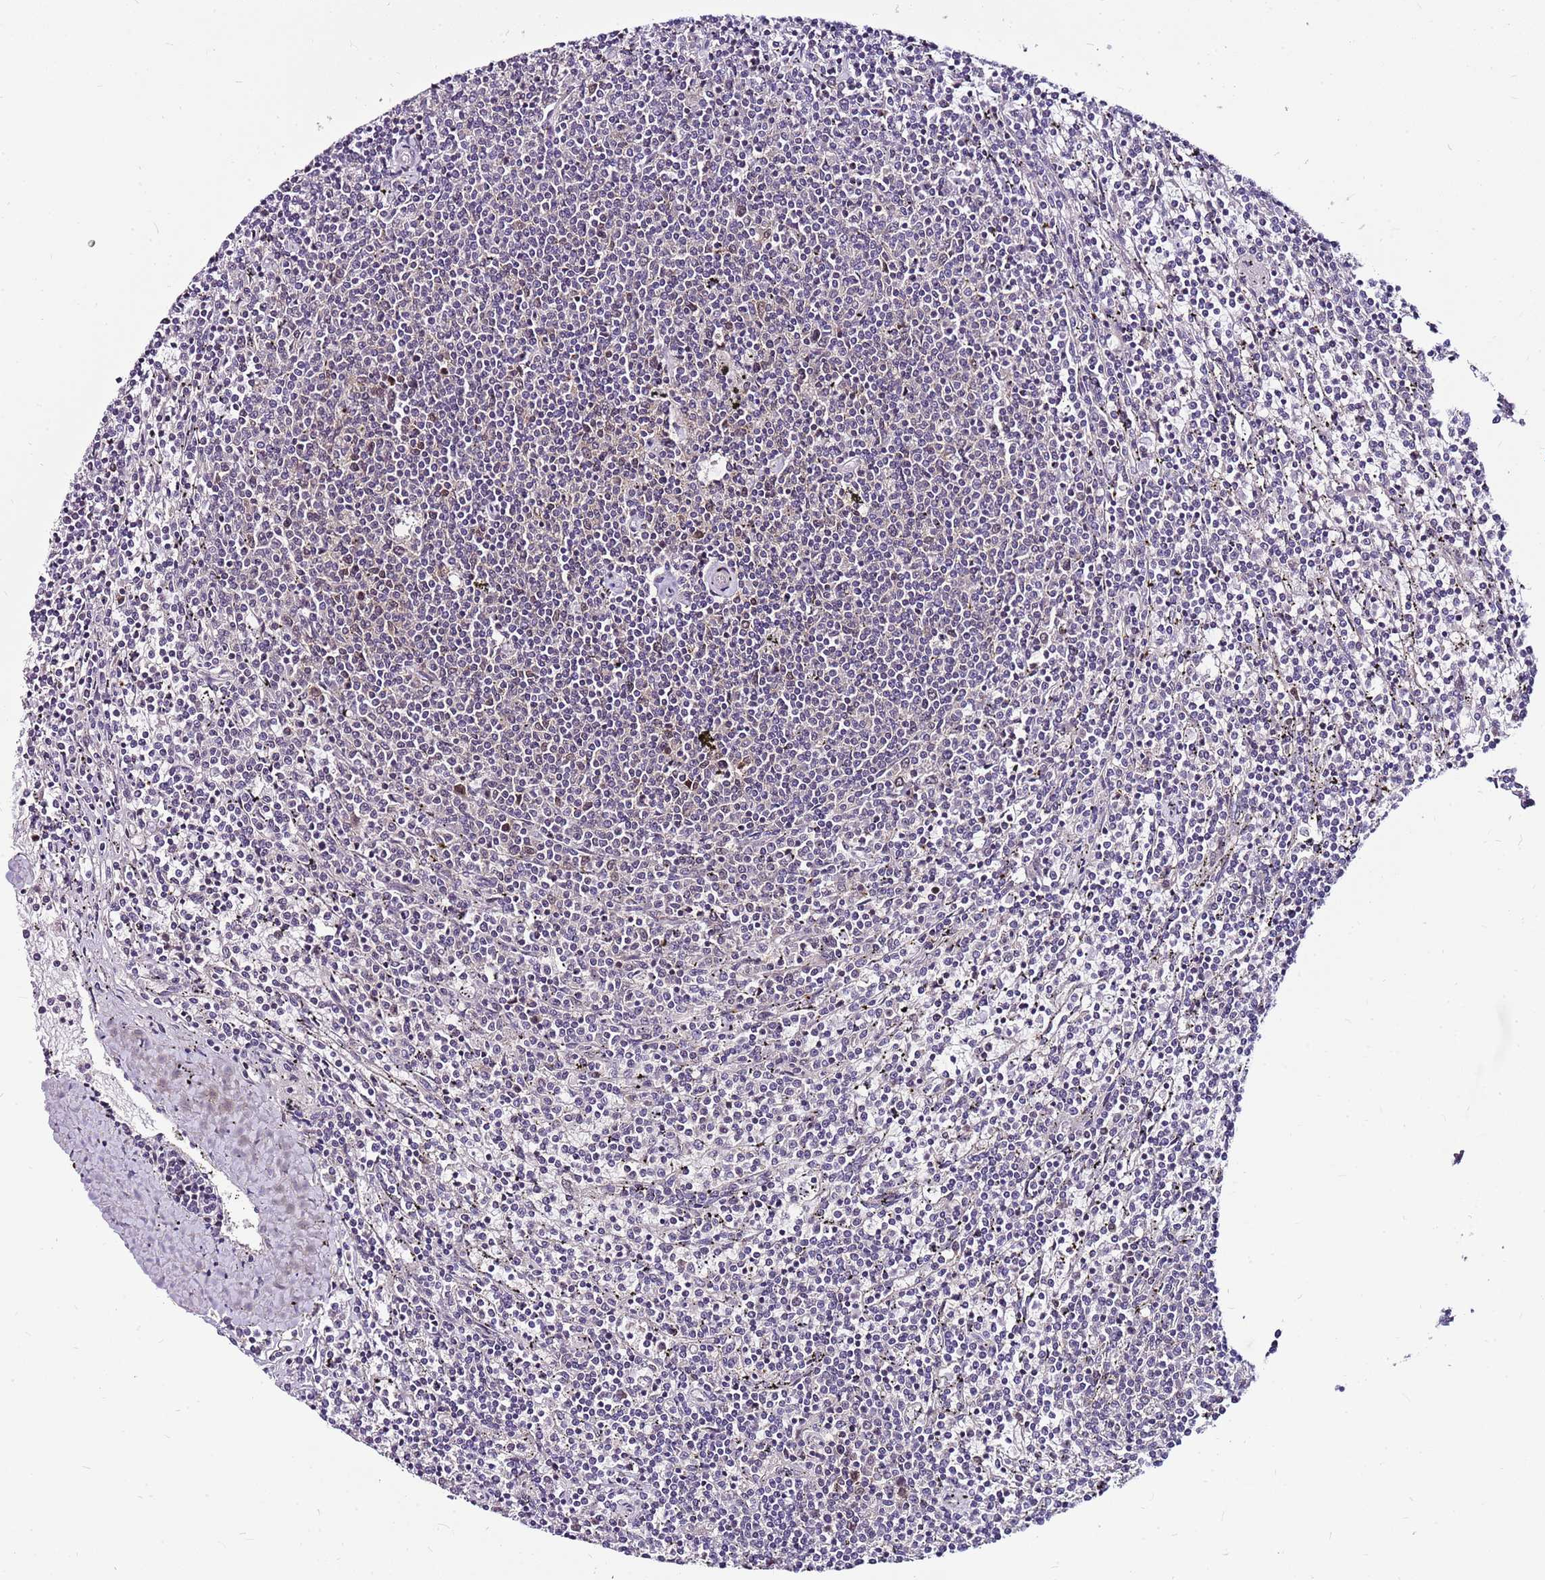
{"staining": {"intensity": "negative", "quantity": "none", "location": "none"}, "tissue": "lymphoma", "cell_type": "Tumor cells", "image_type": "cancer", "snomed": [{"axis": "morphology", "description": "Malignant lymphoma, non-Hodgkin's type, Low grade"}, {"axis": "topography", "description": "Spleen"}], "caption": "There is no significant positivity in tumor cells of lymphoma. Brightfield microscopy of immunohistochemistry stained with DAB (3,3'-diaminobenzidine) (brown) and hematoxylin (blue), captured at high magnification.", "gene": "POLE3", "patient": {"sex": "female", "age": 50}}